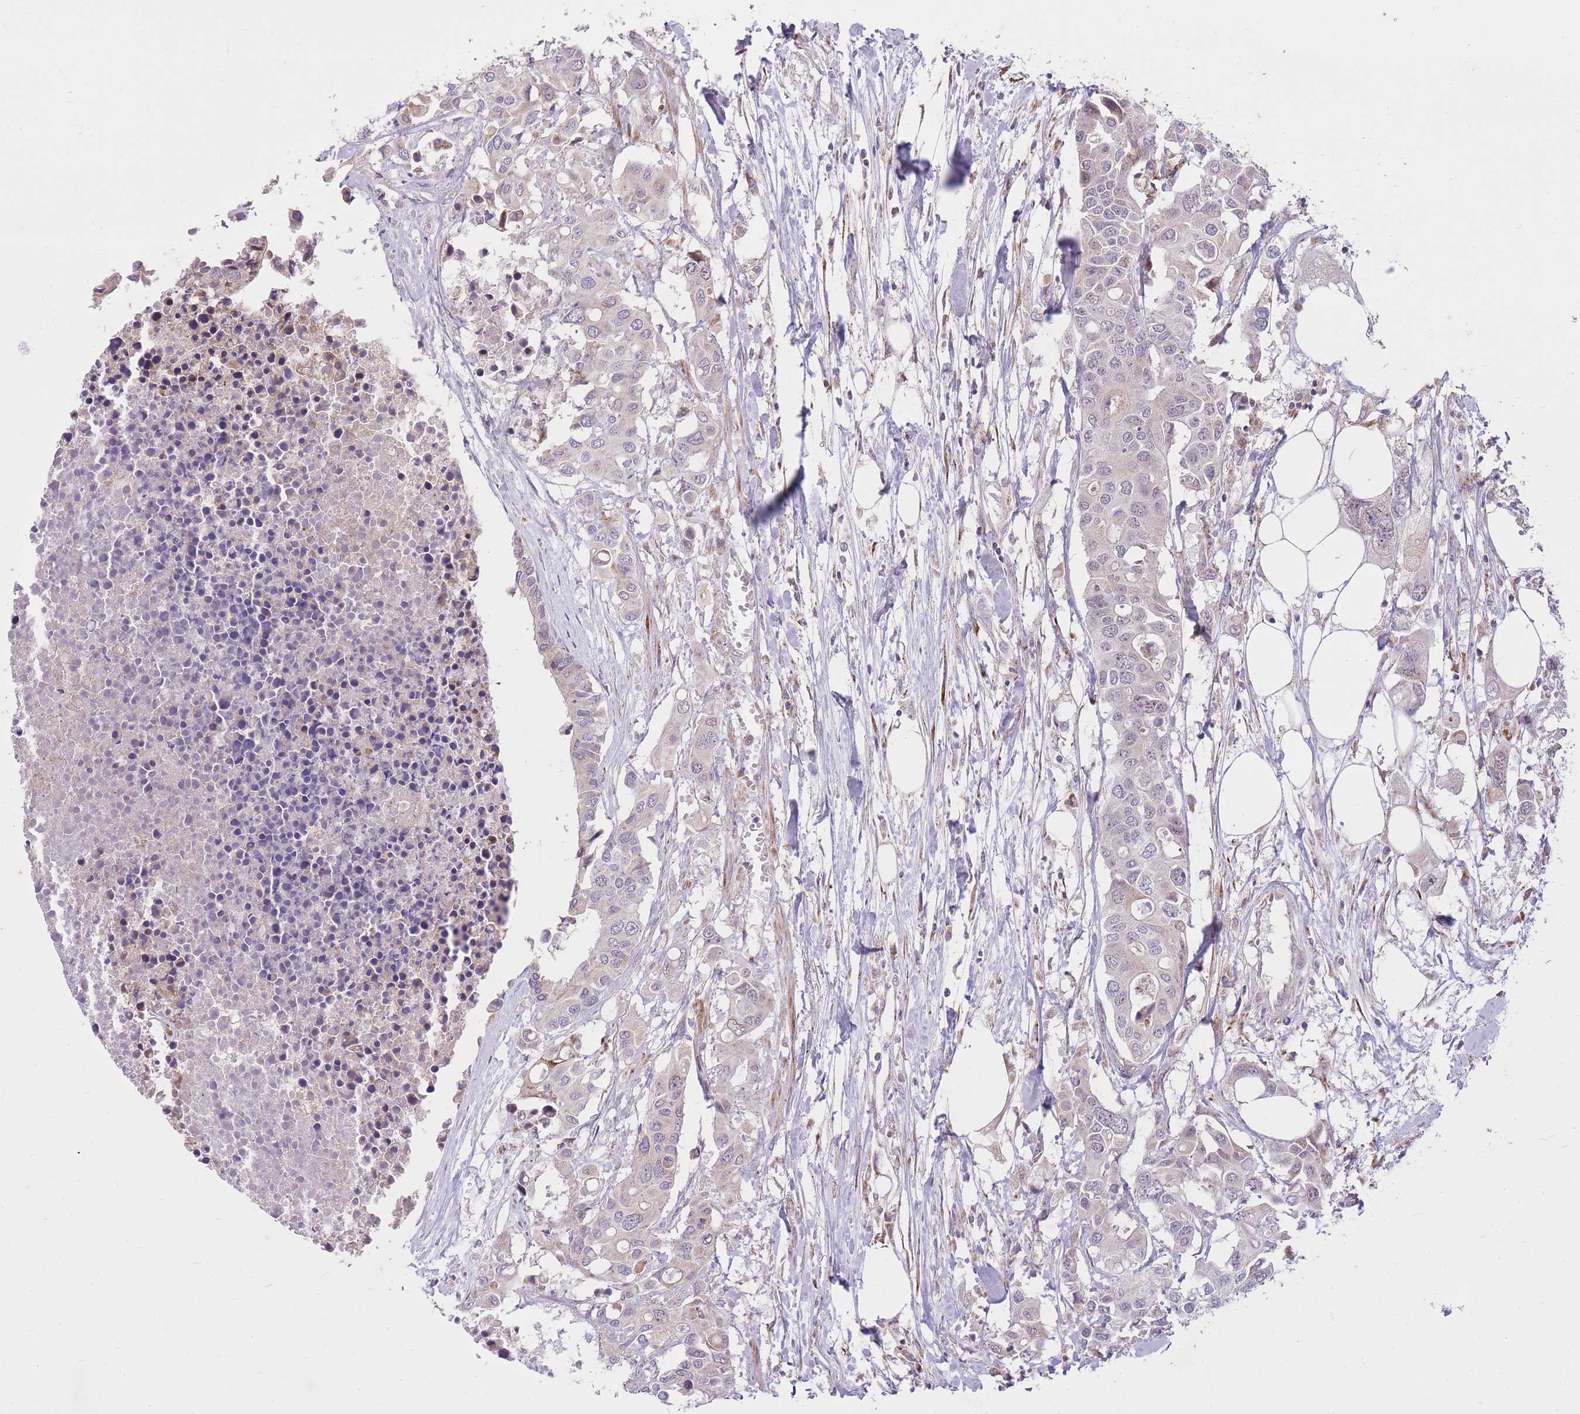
{"staining": {"intensity": "negative", "quantity": "none", "location": "none"}, "tissue": "colorectal cancer", "cell_type": "Tumor cells", "image_type": "cancer", "snomed": [{"axis": "morphology", "description": "Adenocarcinoma, NOS"}, {"axis": "topography", "description": "Colon"}], "caption": "The immunohistochemistry (IHC) histopathology image has no significant positivity in tumor cells of colorectal cancer (adenocarcinoma) tissue.", "gene": "SLC4A4", "patient": {"sex": "male", "age": 77}}